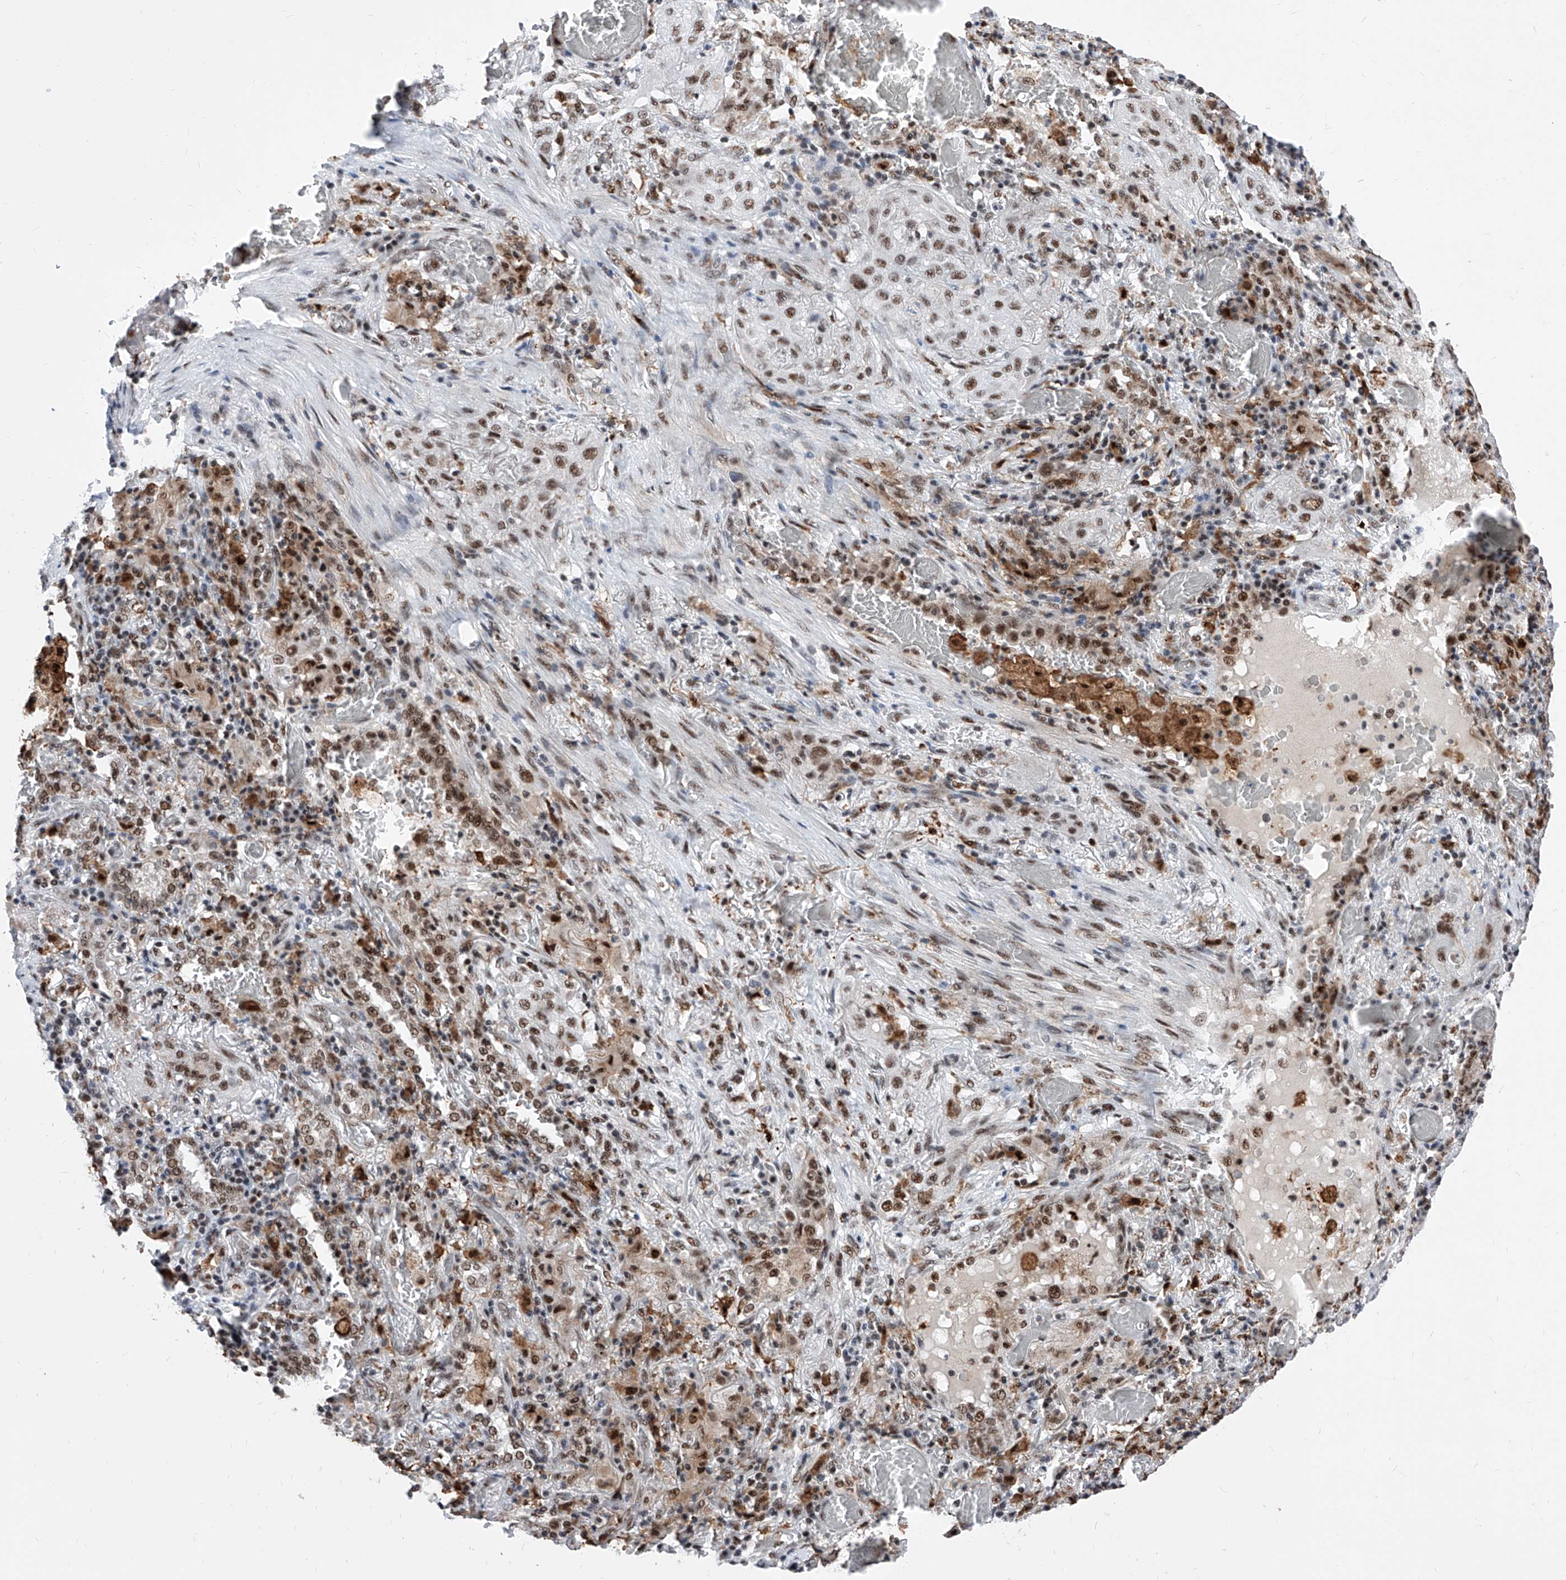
{"staining": {"intensity": "moderate", "quantity": ">75%", "location": "nuclear"}, "tissue": "lung cancer", "cell_type": "Tumor cells", "image_type": "cancer", "snomed": [{"axis": "morphology", "description": "Squamous cell carcinoma, NOS"}, {"axis": "topography", "description": "Lung"}], "caption": "Lung squamous cell carcinoma stained with immunohistochemistry demonstrates moderate nuclear expression in about >75% of tumor cells. (Stains: DAB (3,3'-diaminobenzidine) in brown, nuclei in blue, Microscopy: brightfield microscopy at high magnification).", "gene": "PHF5A", "patient": {"sex": "female", "age": 47}}